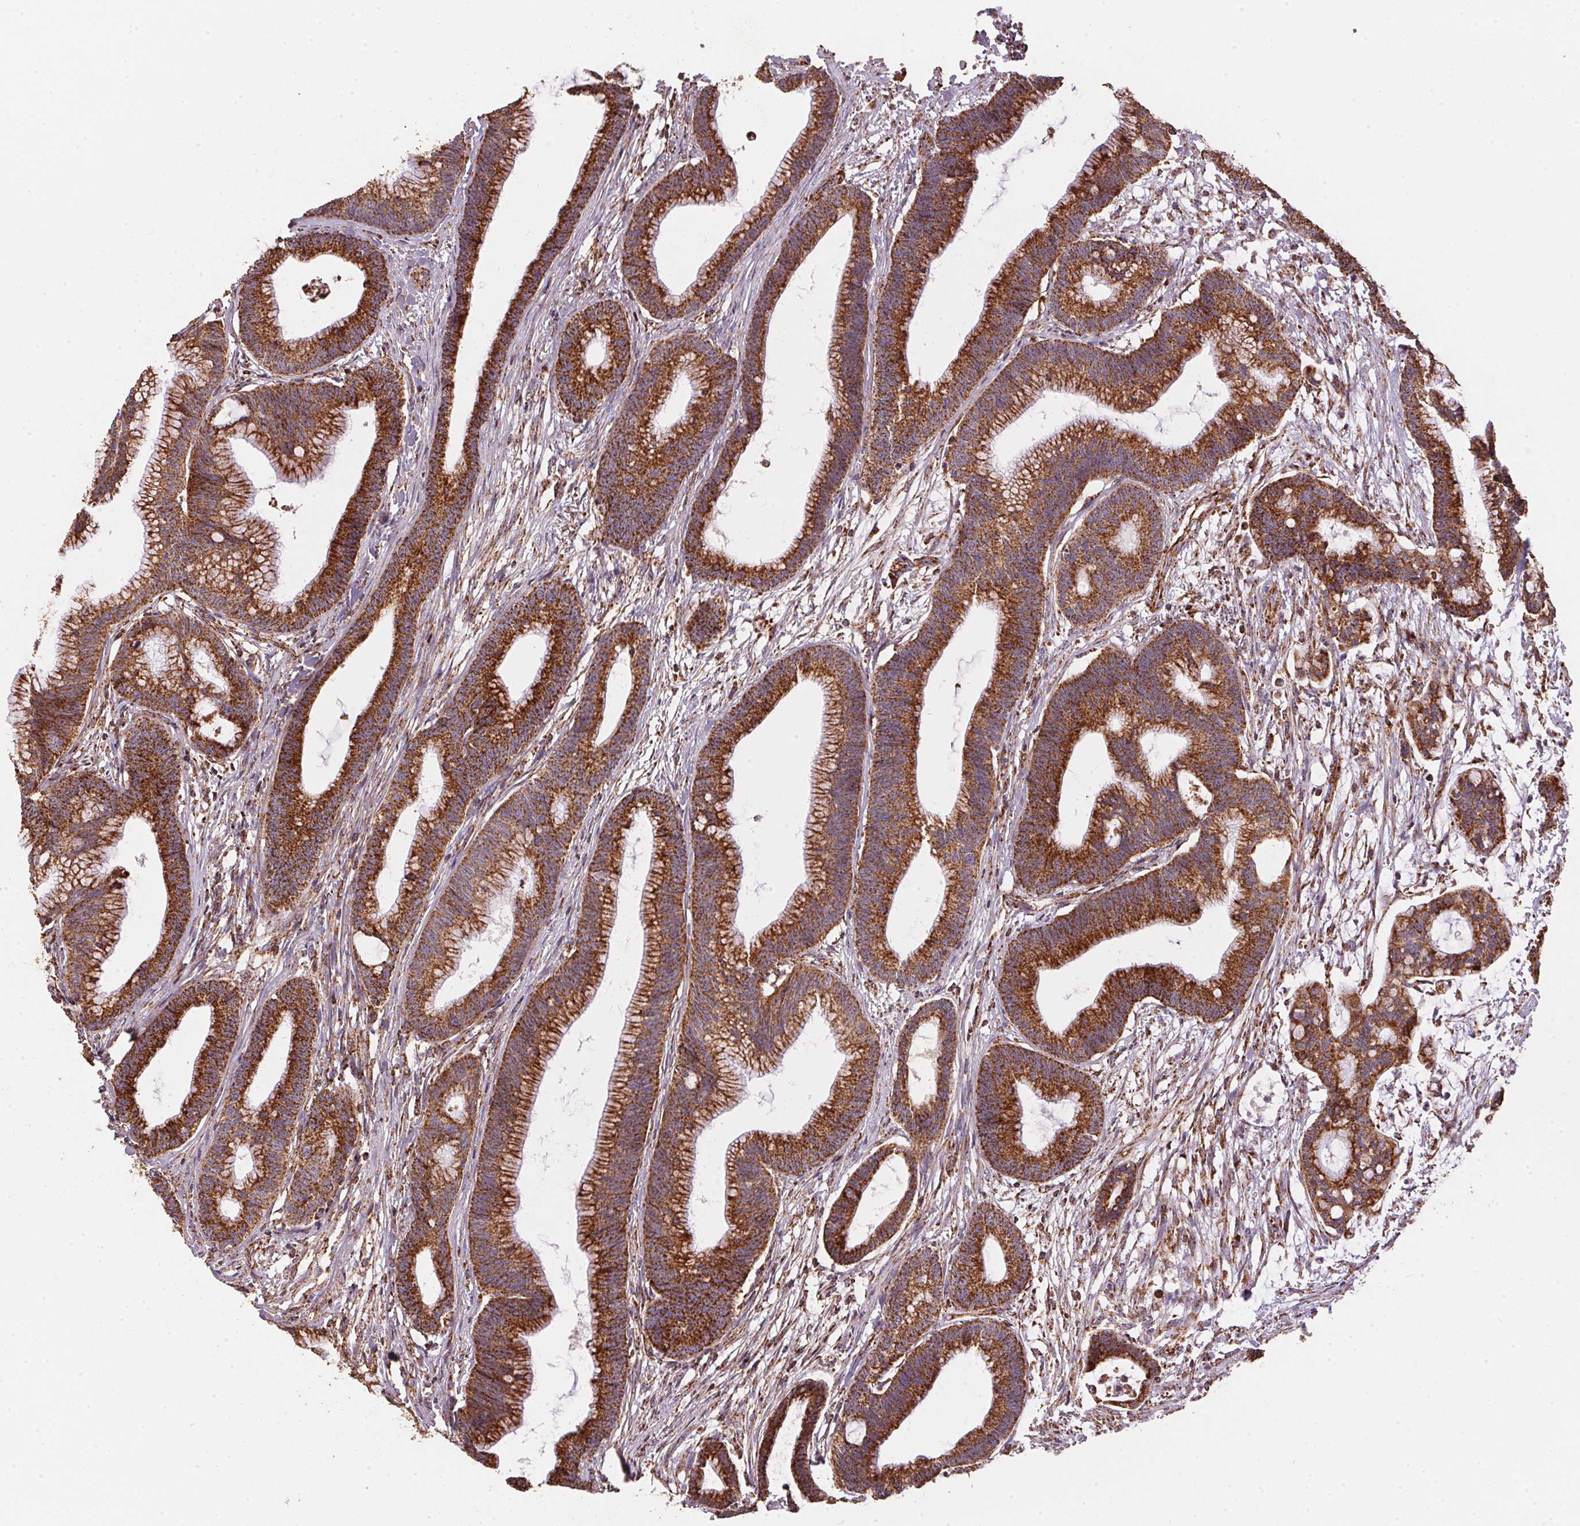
{"staining": {"intensity": "strong", "quantity": ">75%", "location": "cytoplasmic/membranous"}, "tissue": "colorectal cancer", "cell_type": "Tumor cells", "image_type": "cancer", "snomed": [{"axis": "morphology", "description": "Adenocarcinoma, NOS"}, {"axis": "topography", "description": "Colon"}], "caption": "Immunohistochemical staining of human colorectal adenocarcinoma exhibits high levels of strong cytoplasmic/membranous positivity in about >75% of tumor cells.", "gene": "NDUFS2", "patient": {"sex": "female", "age": 78}}